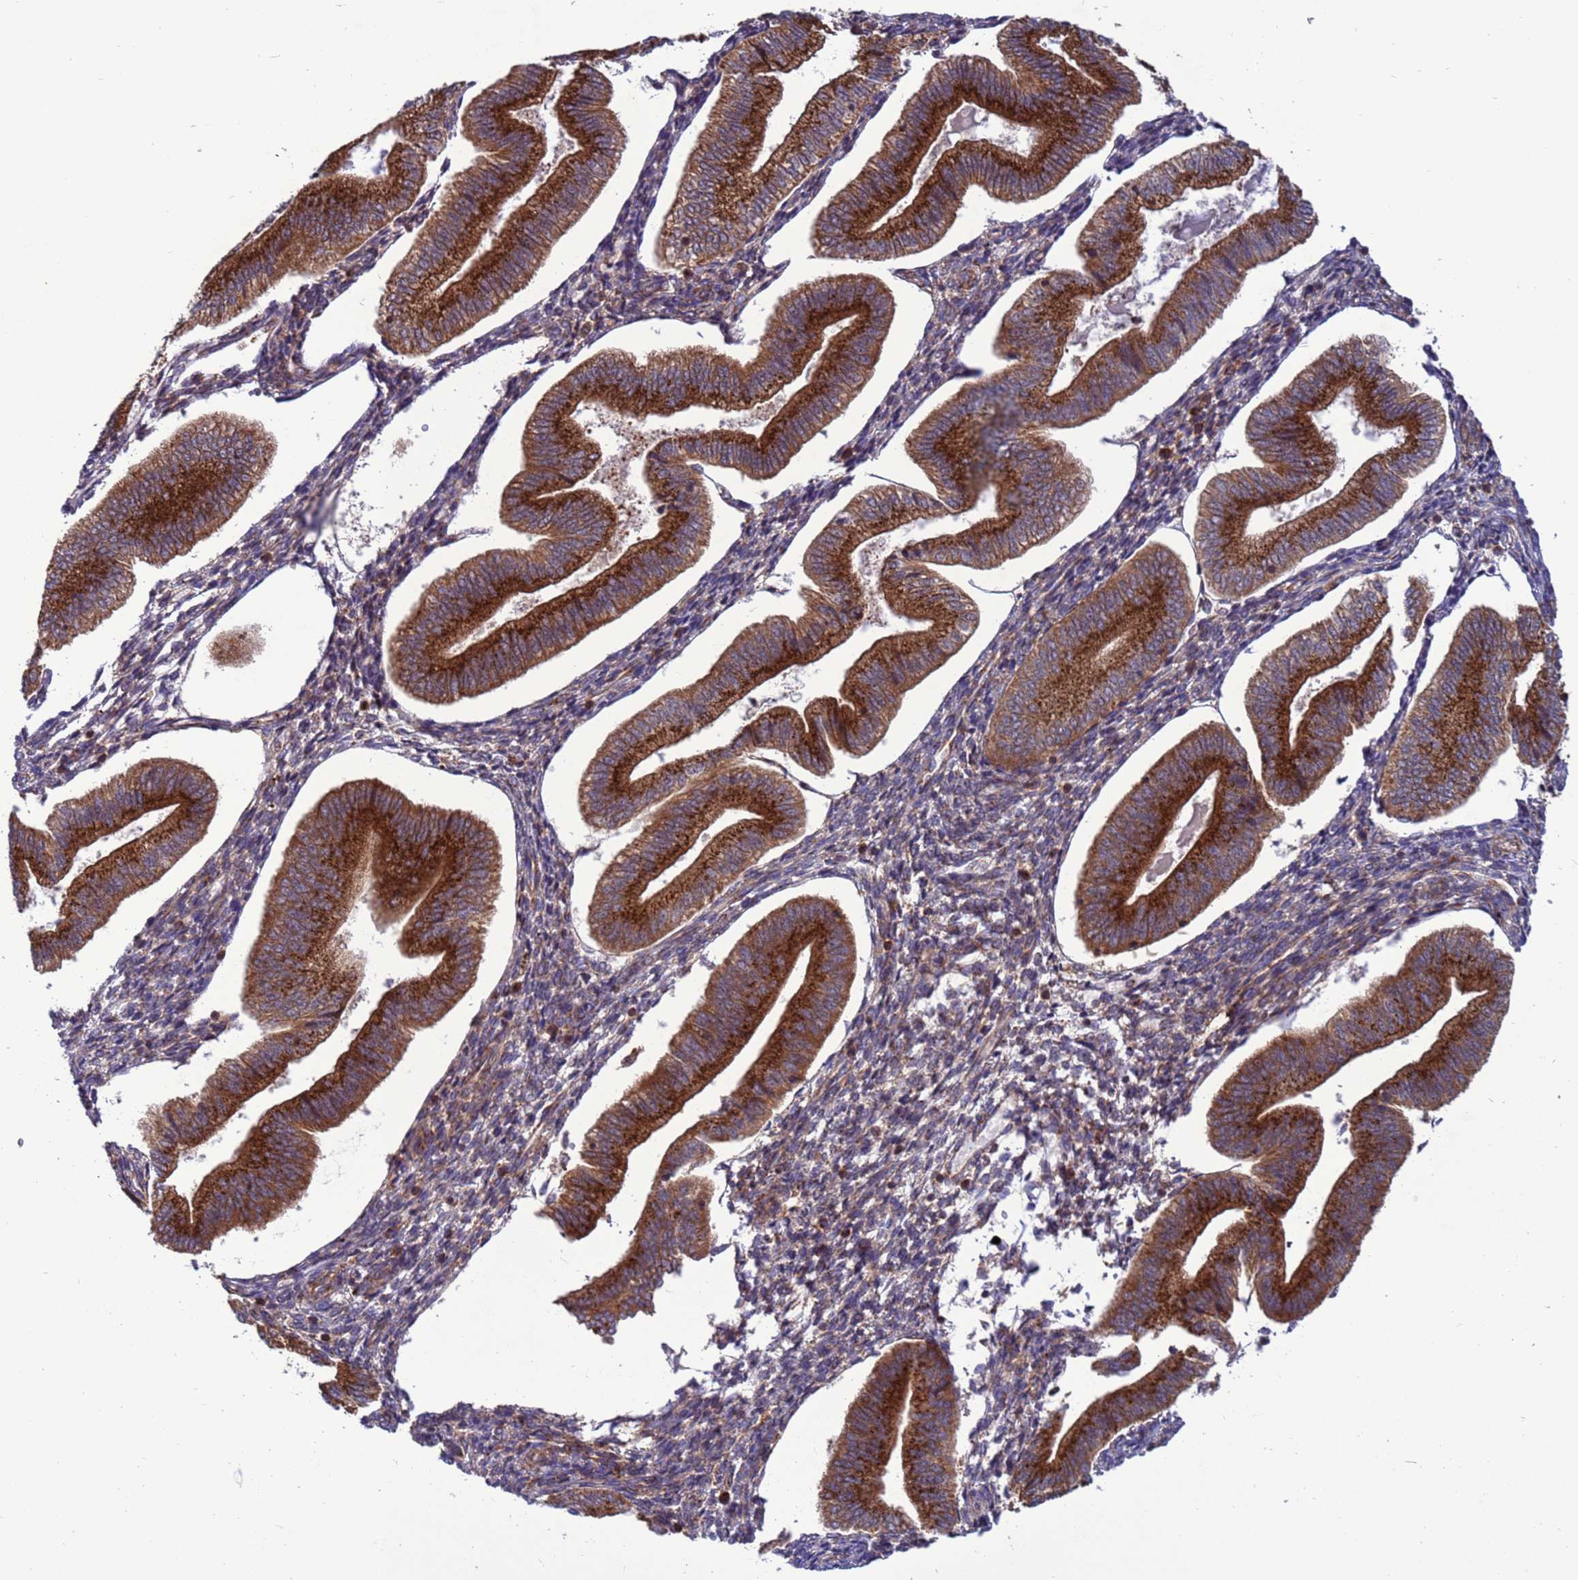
{"staining": {"intensity": "weak", "quantity": "25%-75%", "location": "cytoplasmic/membranous"}, "tissue": "endometrium", "cell_type": "Cells in endometrial stroma", "image_type": "normal", "snomed": [{"axis": "morphology", "description": "Normal tissue, NOS"}, {"axis": "topography", "description": "Endometrium"}], "caption": "Unremarkable endometrium displays weak cytoplasmic/membranous expression in about 25%-75% of cells in endometrial stroma The staining was performed using DAB, with brown indicating positive protein expression. Nuclei are stained blue with hematoxylin..", "gene": "ZC3HAV1", "patient": {"sex": "female", "age": 34}}